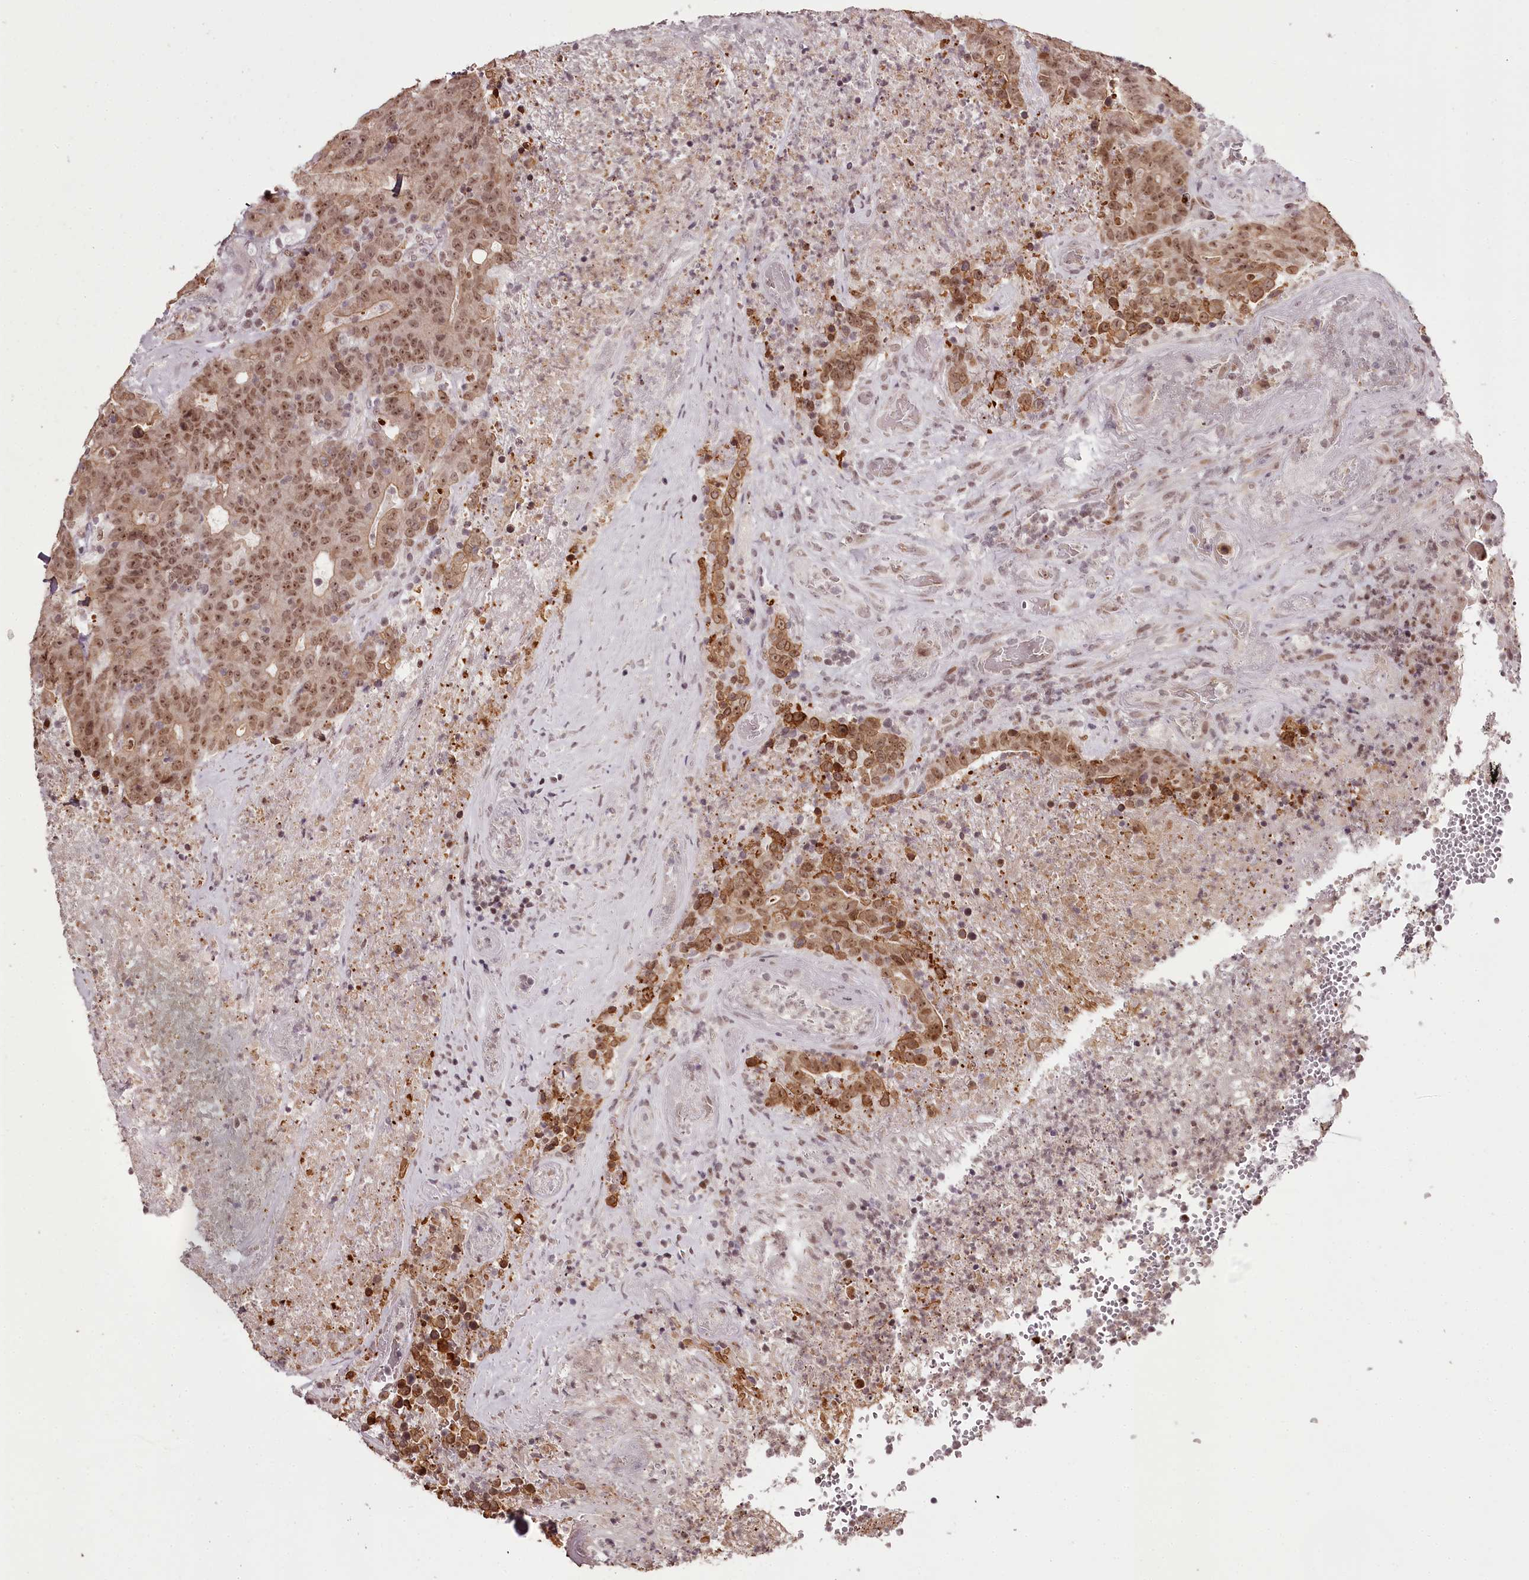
{"staining": {"intensity": "moderate", "quantity": ">75%", "location": "nuclear"}, "tissue": "colorectal cancer", "cell_type": "Tumor cells", "image_type": "cancer", "snomed": [{"axis": "morphology", "description": "Adenocarcinoma, NOS"}, {"axis": "topography", "description": "Colon"}], "caption": "High-power microscopy captured an IHC micrograph of colorectal cancer (adenocarcinoma), revealing moderate nuclear expression in about >75% of tumor cells.", "gene": "THYN1", "patient": {"sex": "female", "age": 75}}